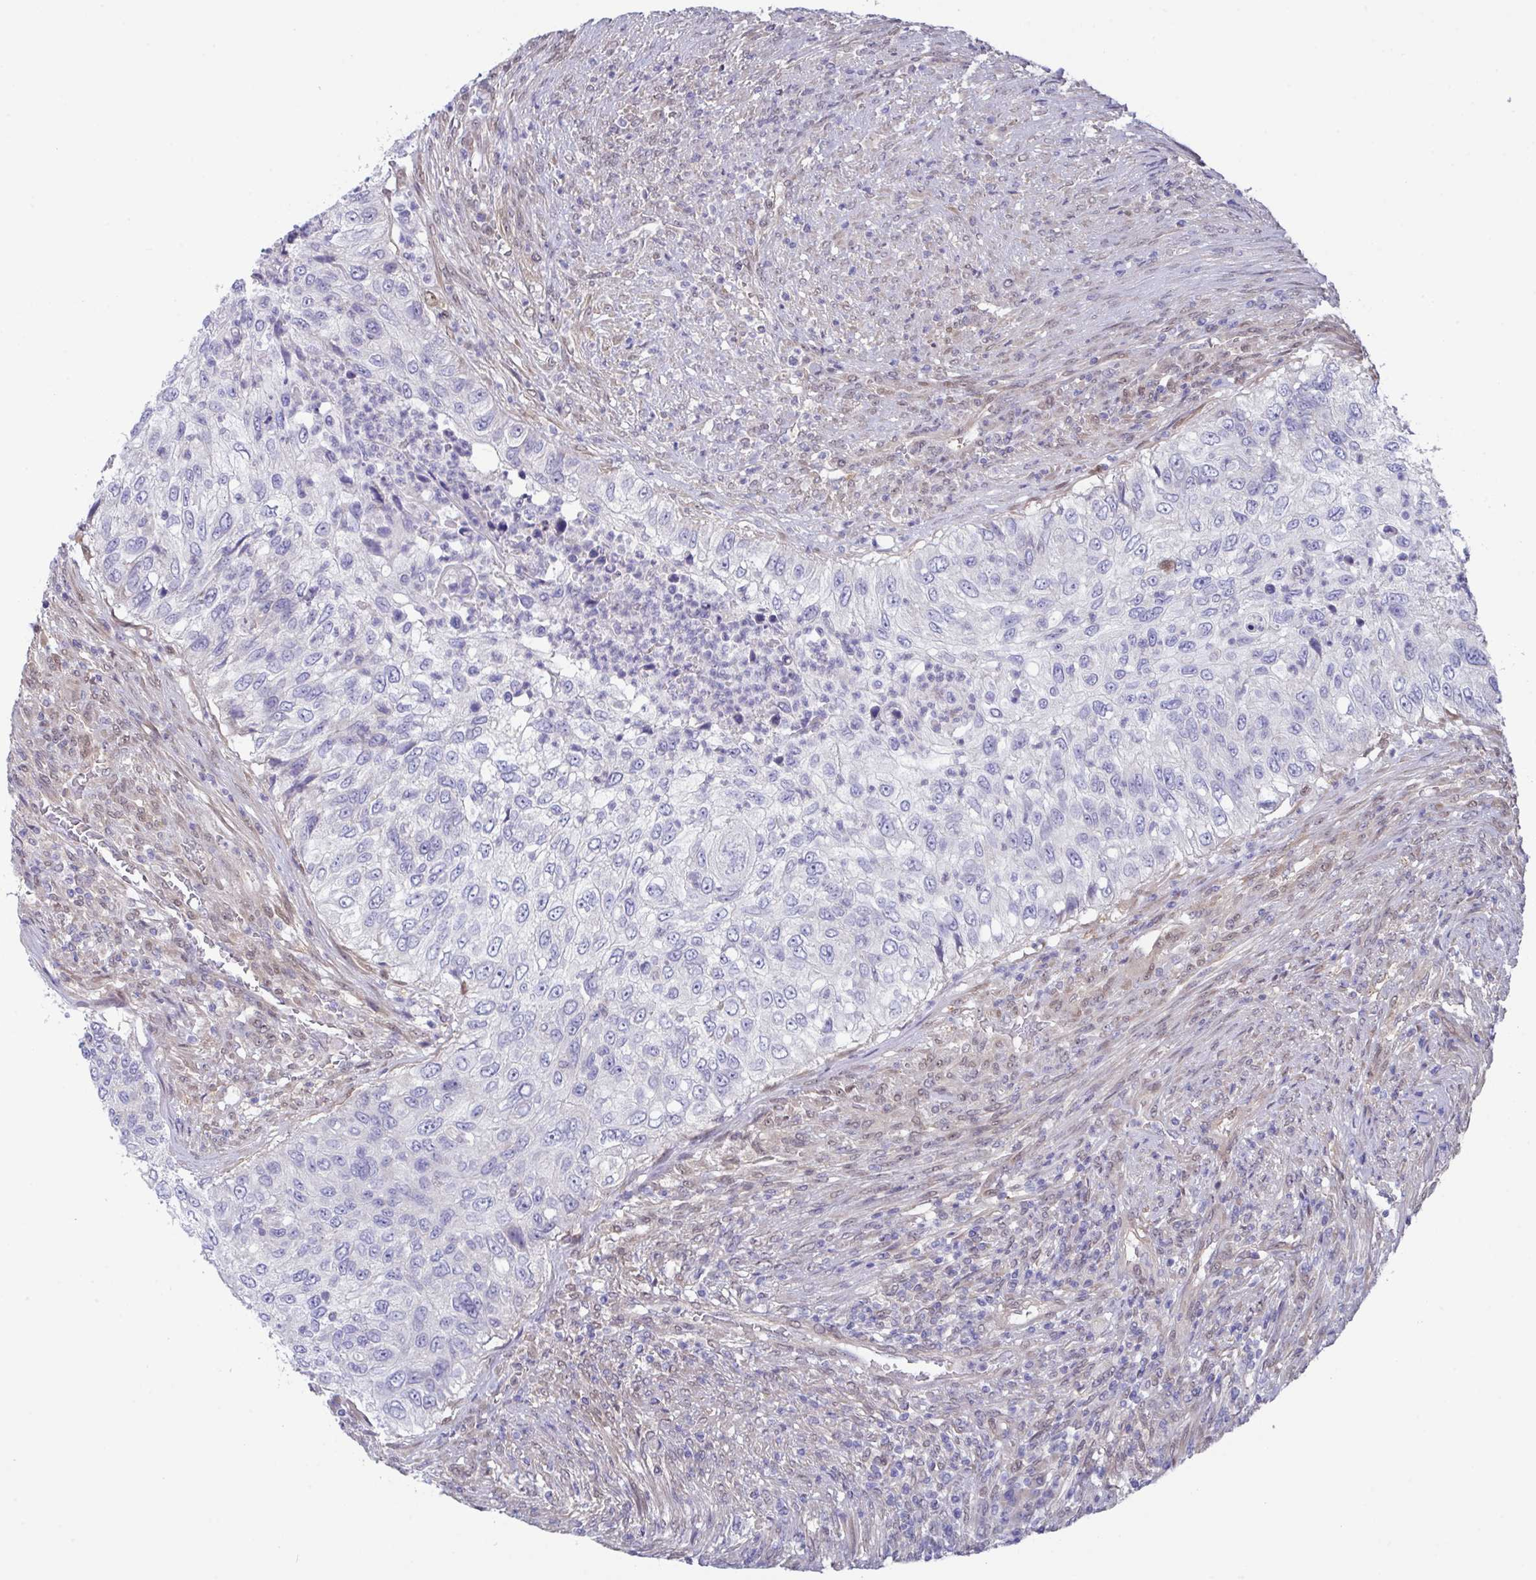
{"staining": {"intensity": "negative", "quantity": "none", "location": "none"}, "tissue": "urothelial cancer", "cell_type": "Tumor cells", "image_type": "cancer", "snomed": [{"axis": "morphology", "description": "Urothelial carcinoma, High grade"}, {"axis": "topography", "description": "Urinary bladder"}], "caption": "DAB immunohistochemical staining of urothelial cancer shows no significant positivity in tumor cells. Nuclei are stained in blue.", "gene": "L3HYPDH", "patient": {"sex": "female", "age": 60}}